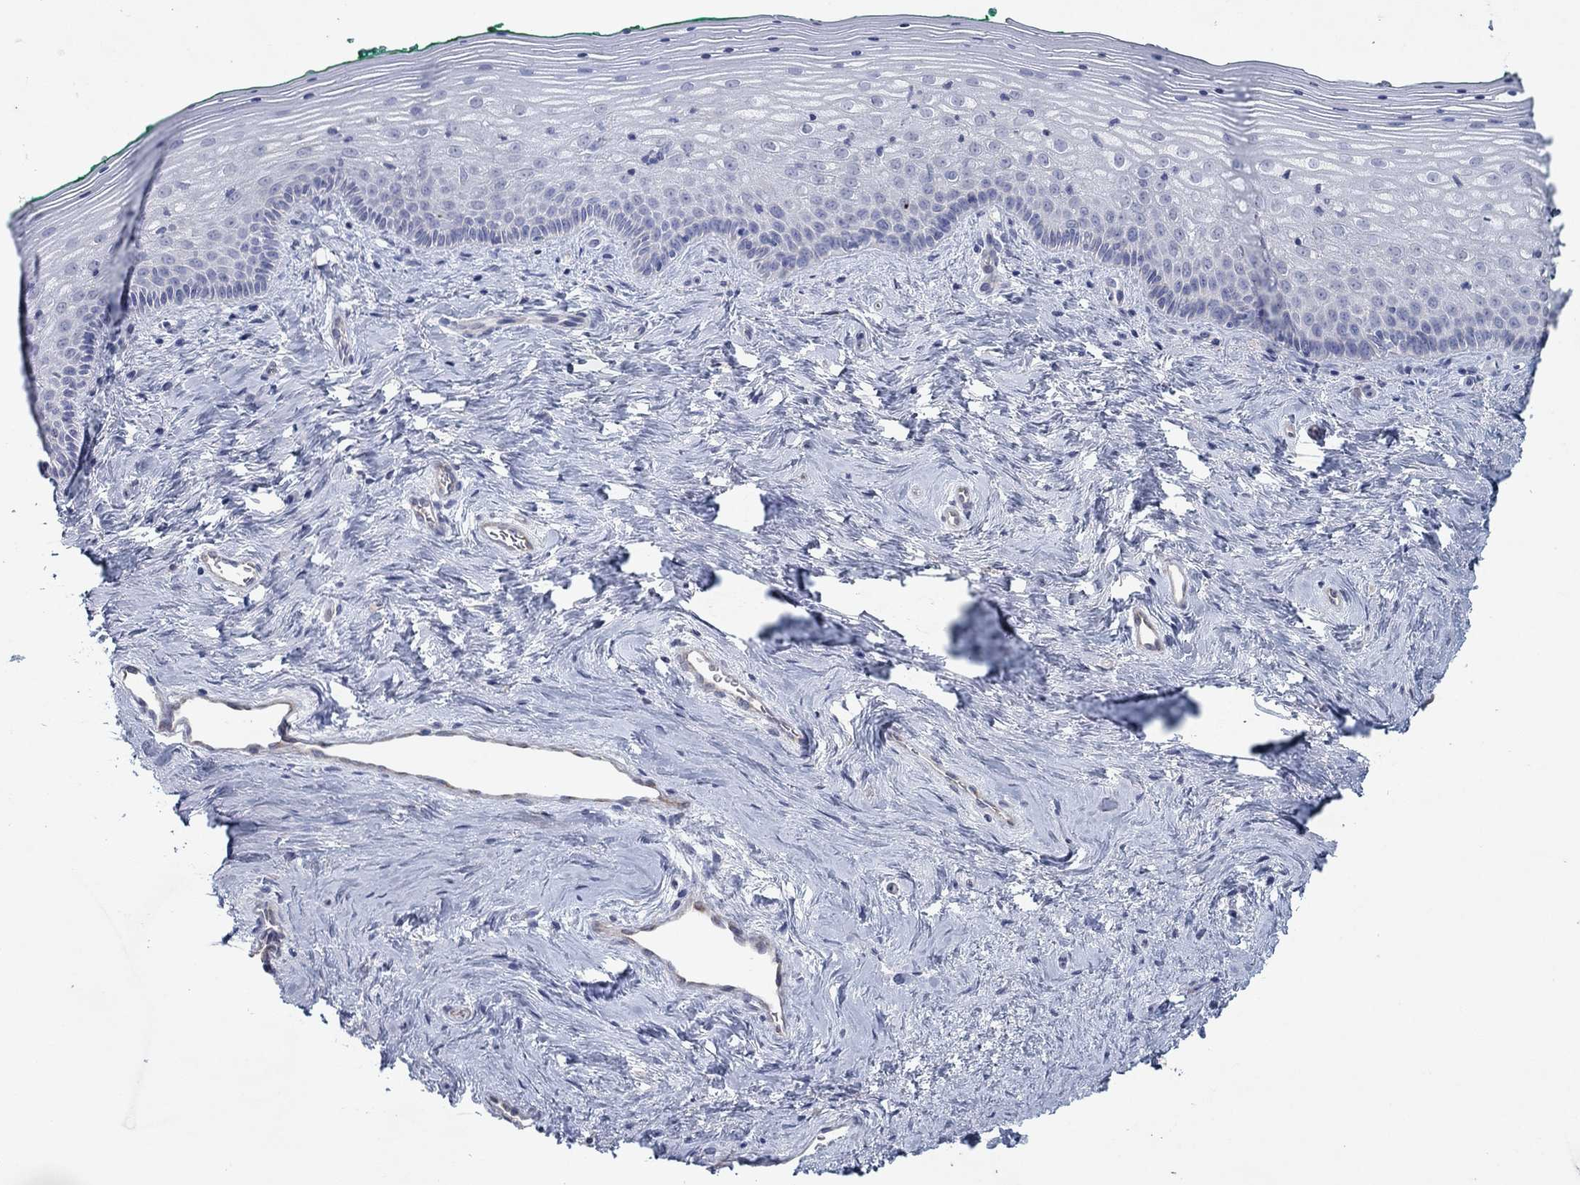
{"staining": {"intensity": "negative", "quantity": "none", "location": "none"}, "tissue": "vagina", "cell_type": "Squamous epithelial cells", "image_type": "normal", "snomed": [{"axis": "morphology", "description": "Normal tissue, NOS"}, {"axis": "topography", "description": "Vagina"}], "caption": "DAB (3,3'-diaminobenzidine) immunohistochemical staining of normal vagina exhibits no significant positivity in squamous epithelial cells. (Stains: DAB (3,3'-diaminobenzidine) immunohistochemistry (IHC) with hematoxylin counter stain, Microscopy: brightfield microscopy at high magnification).", "gene": "KRT40", "patient": {"sex": "female", "age": 45}}